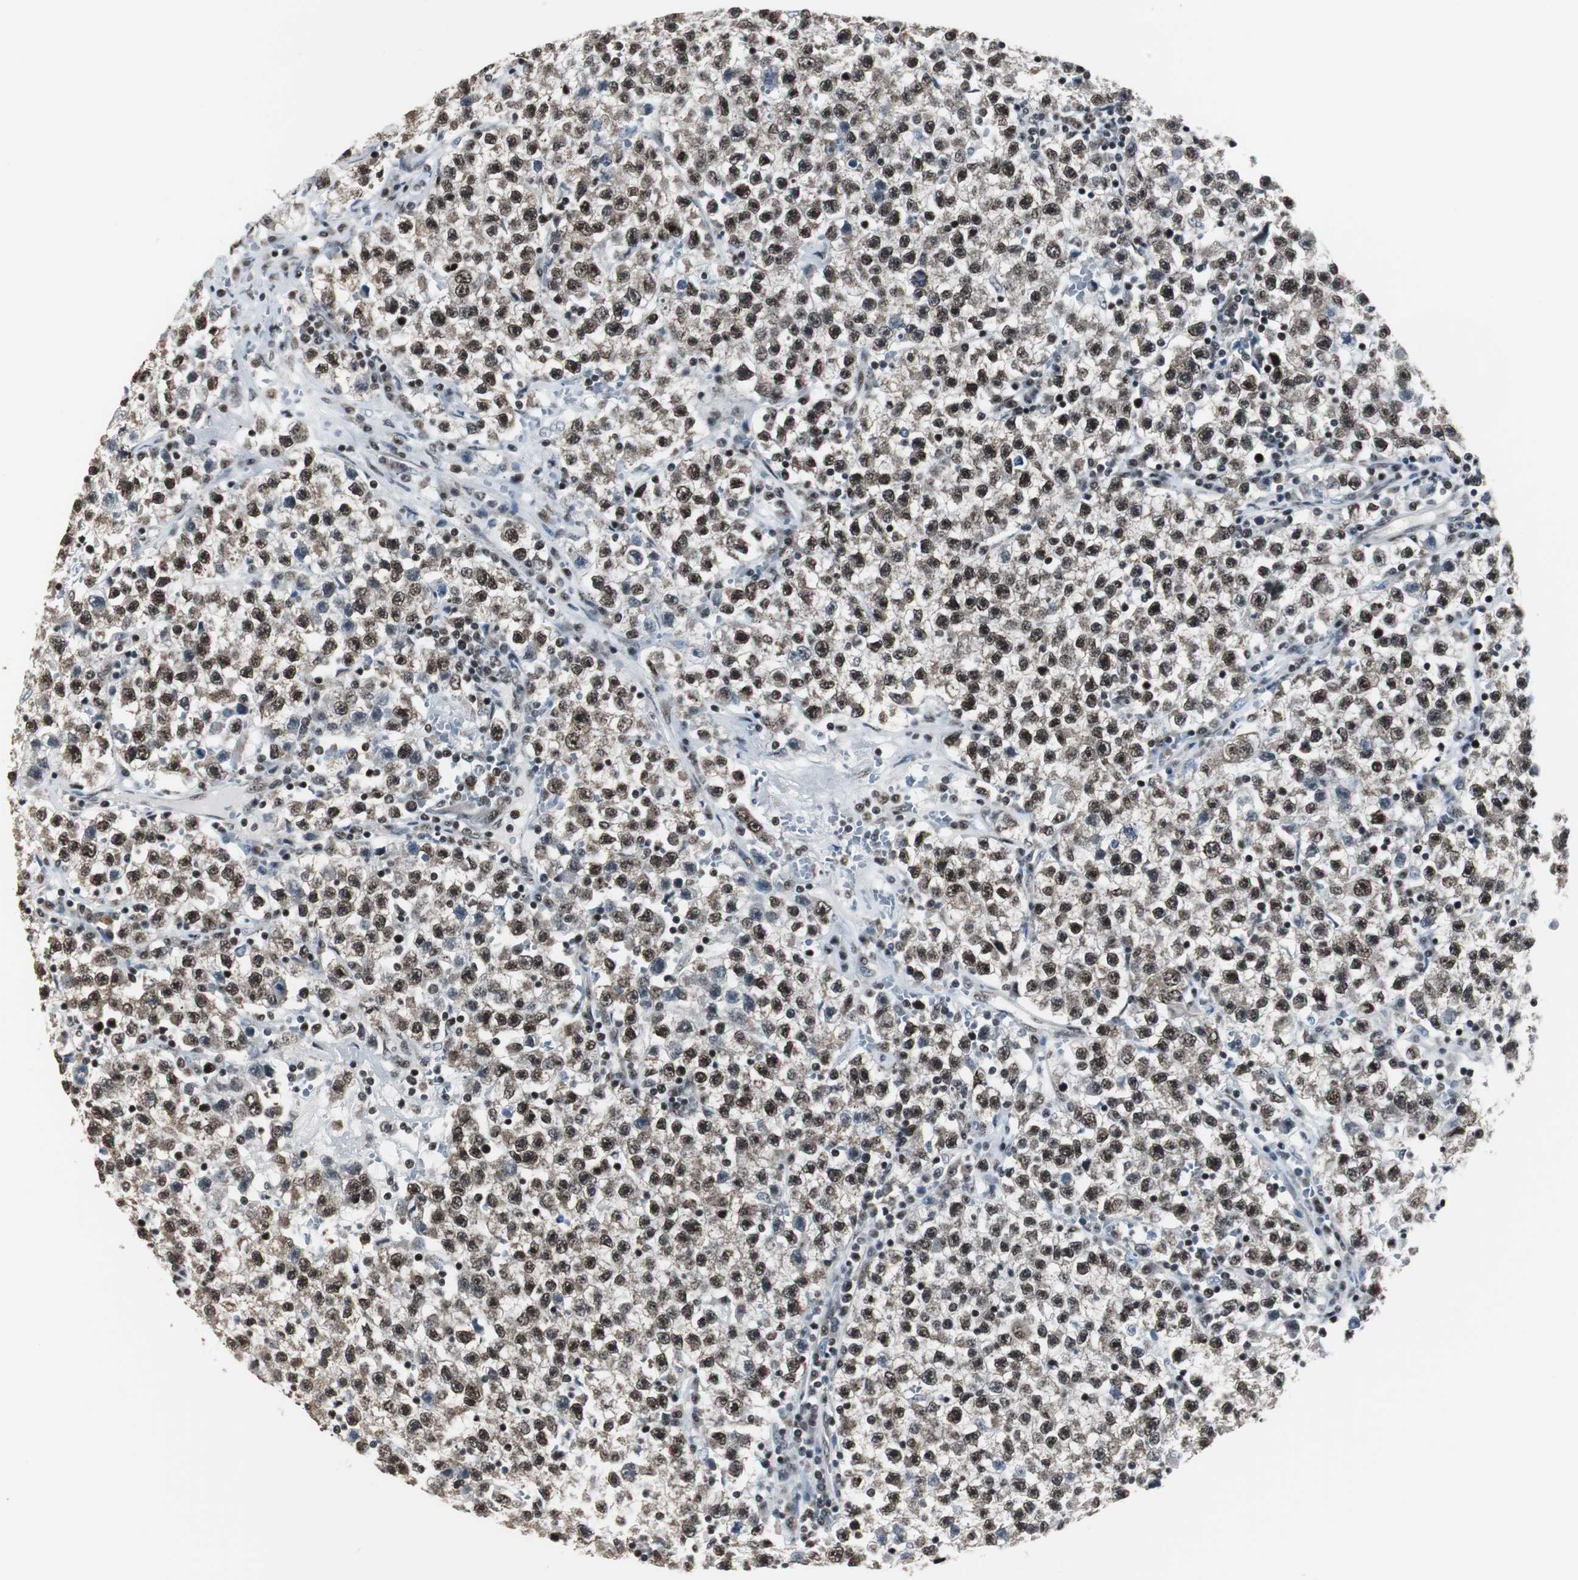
{"staining": {"intensity": "strong", "quantity": ">75%", "location": "nuclear"}, "tissue": "testis cancer", "cell_type": "Tumor cells", "image_type": "cancer", "snomed": [{"axis": "morphology", "description": "Seminoma, NOS"}, {"axis": "topography", "description": "Testis"}], "caption": "The micrograph displays immunohistochemical staining of testis cancer (seminoma). There is strong nuclear expression is seen in about >75% of tumor cells. The protein is stained brown, and the nuclei are stained in blue (DAB IHC with brightfield microscopy, high magnification).", "gene": "CDK9", "patient": {"sex": "male", "age": 22}}